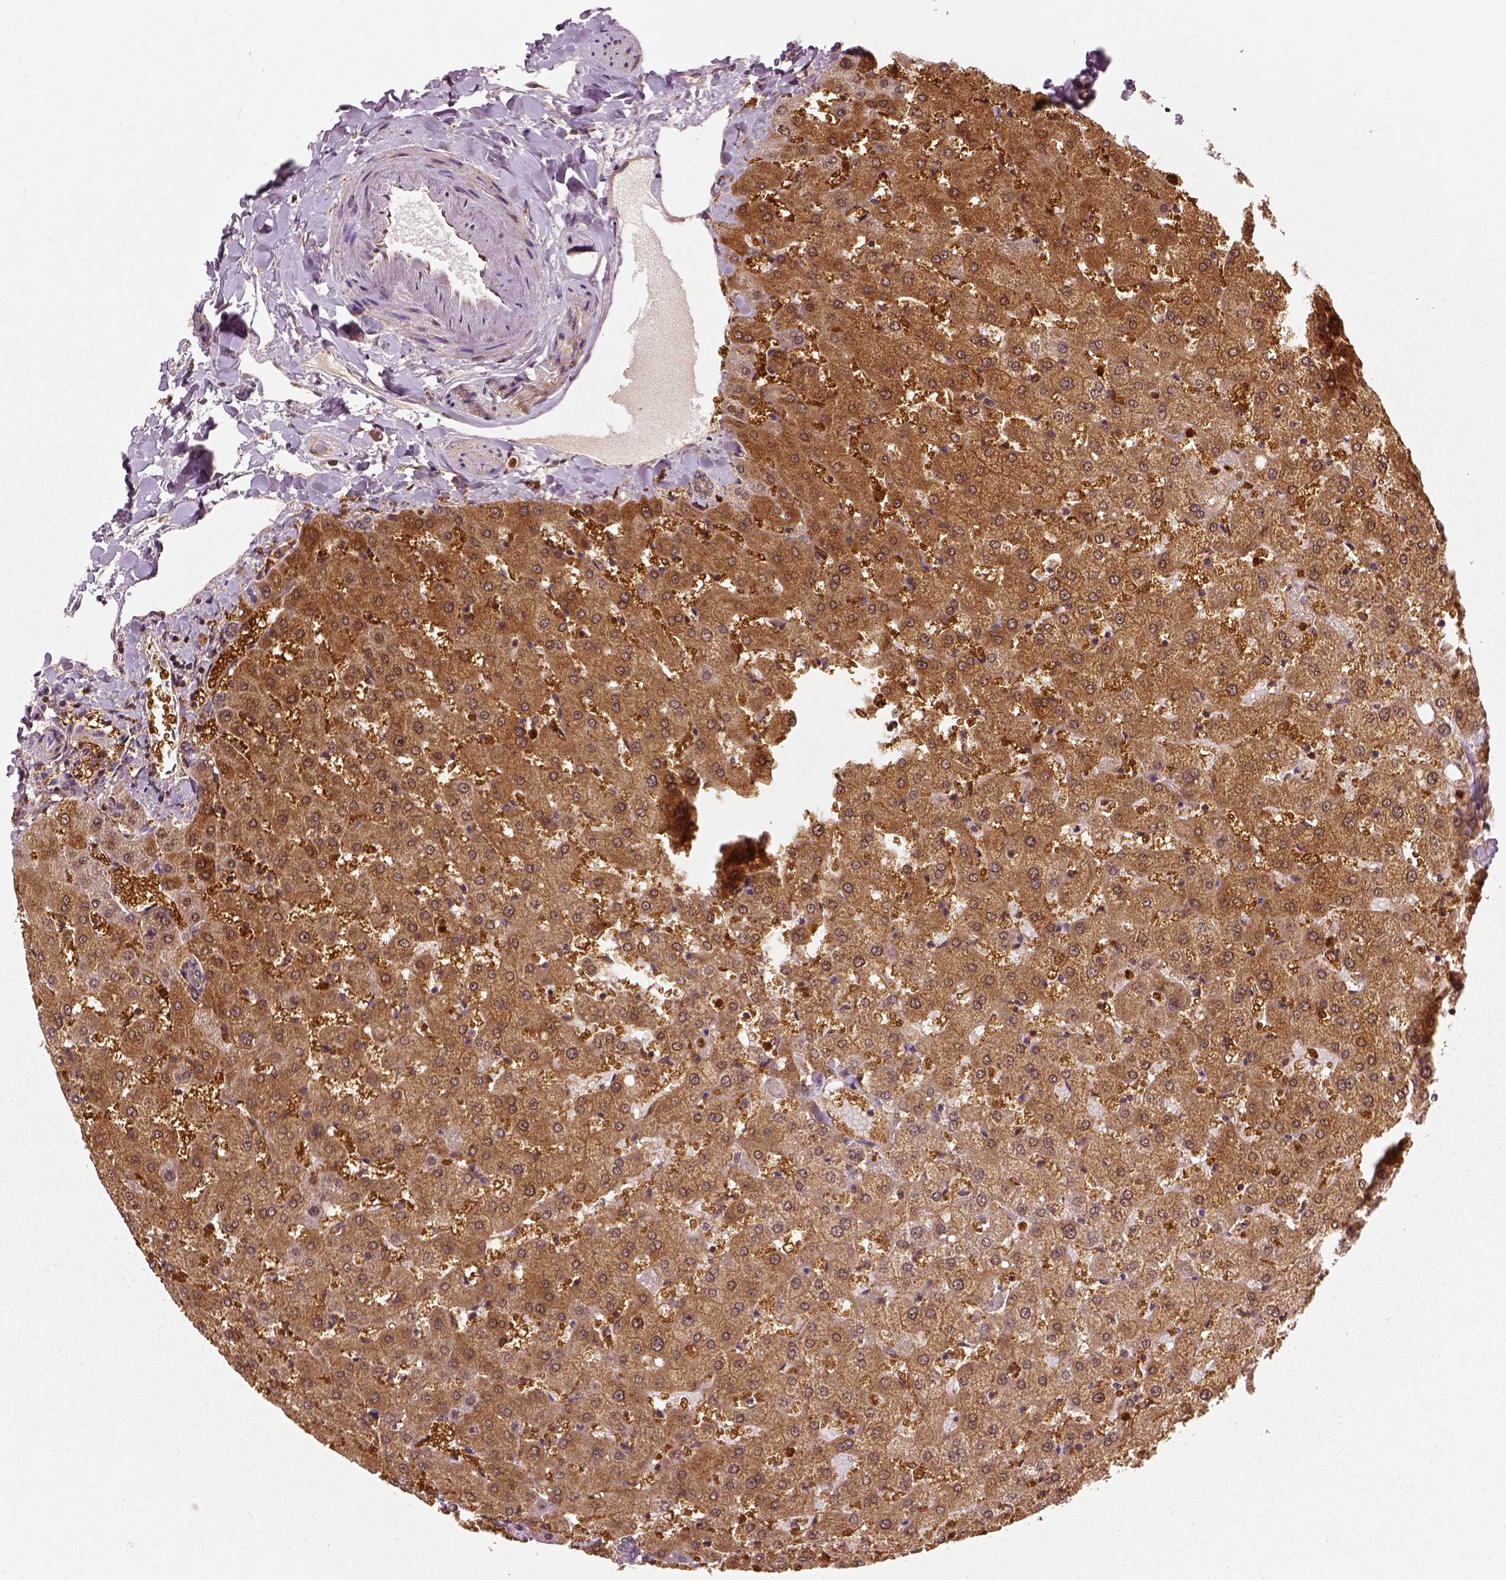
{"staining": {"intensity": "weak", "quantity": ">75%", "location": "cytoplasmic/membranous"}, "tissue": "liver", "cell_type": "Cholangiocytes", "image_type": "normal", "snomed": [{"axis": "morphology", "description": "Normal tissue, NOS"}, {"axis": "topography", "description": "Liver"}], "caption": "A high-resolution image shows immunohistochemistry staining of unremarkable liver, which shows weak cytoplasmic/membranous staining in approximately >75% of cholangiocytes. The staining was performed using DAB to visualize the protein expression in brown, while the nuclei were stained in blue with hematoxylin (Magnification: 20x).", "gene": "GPI", "patient": {"sex": "female", "age": 50}}